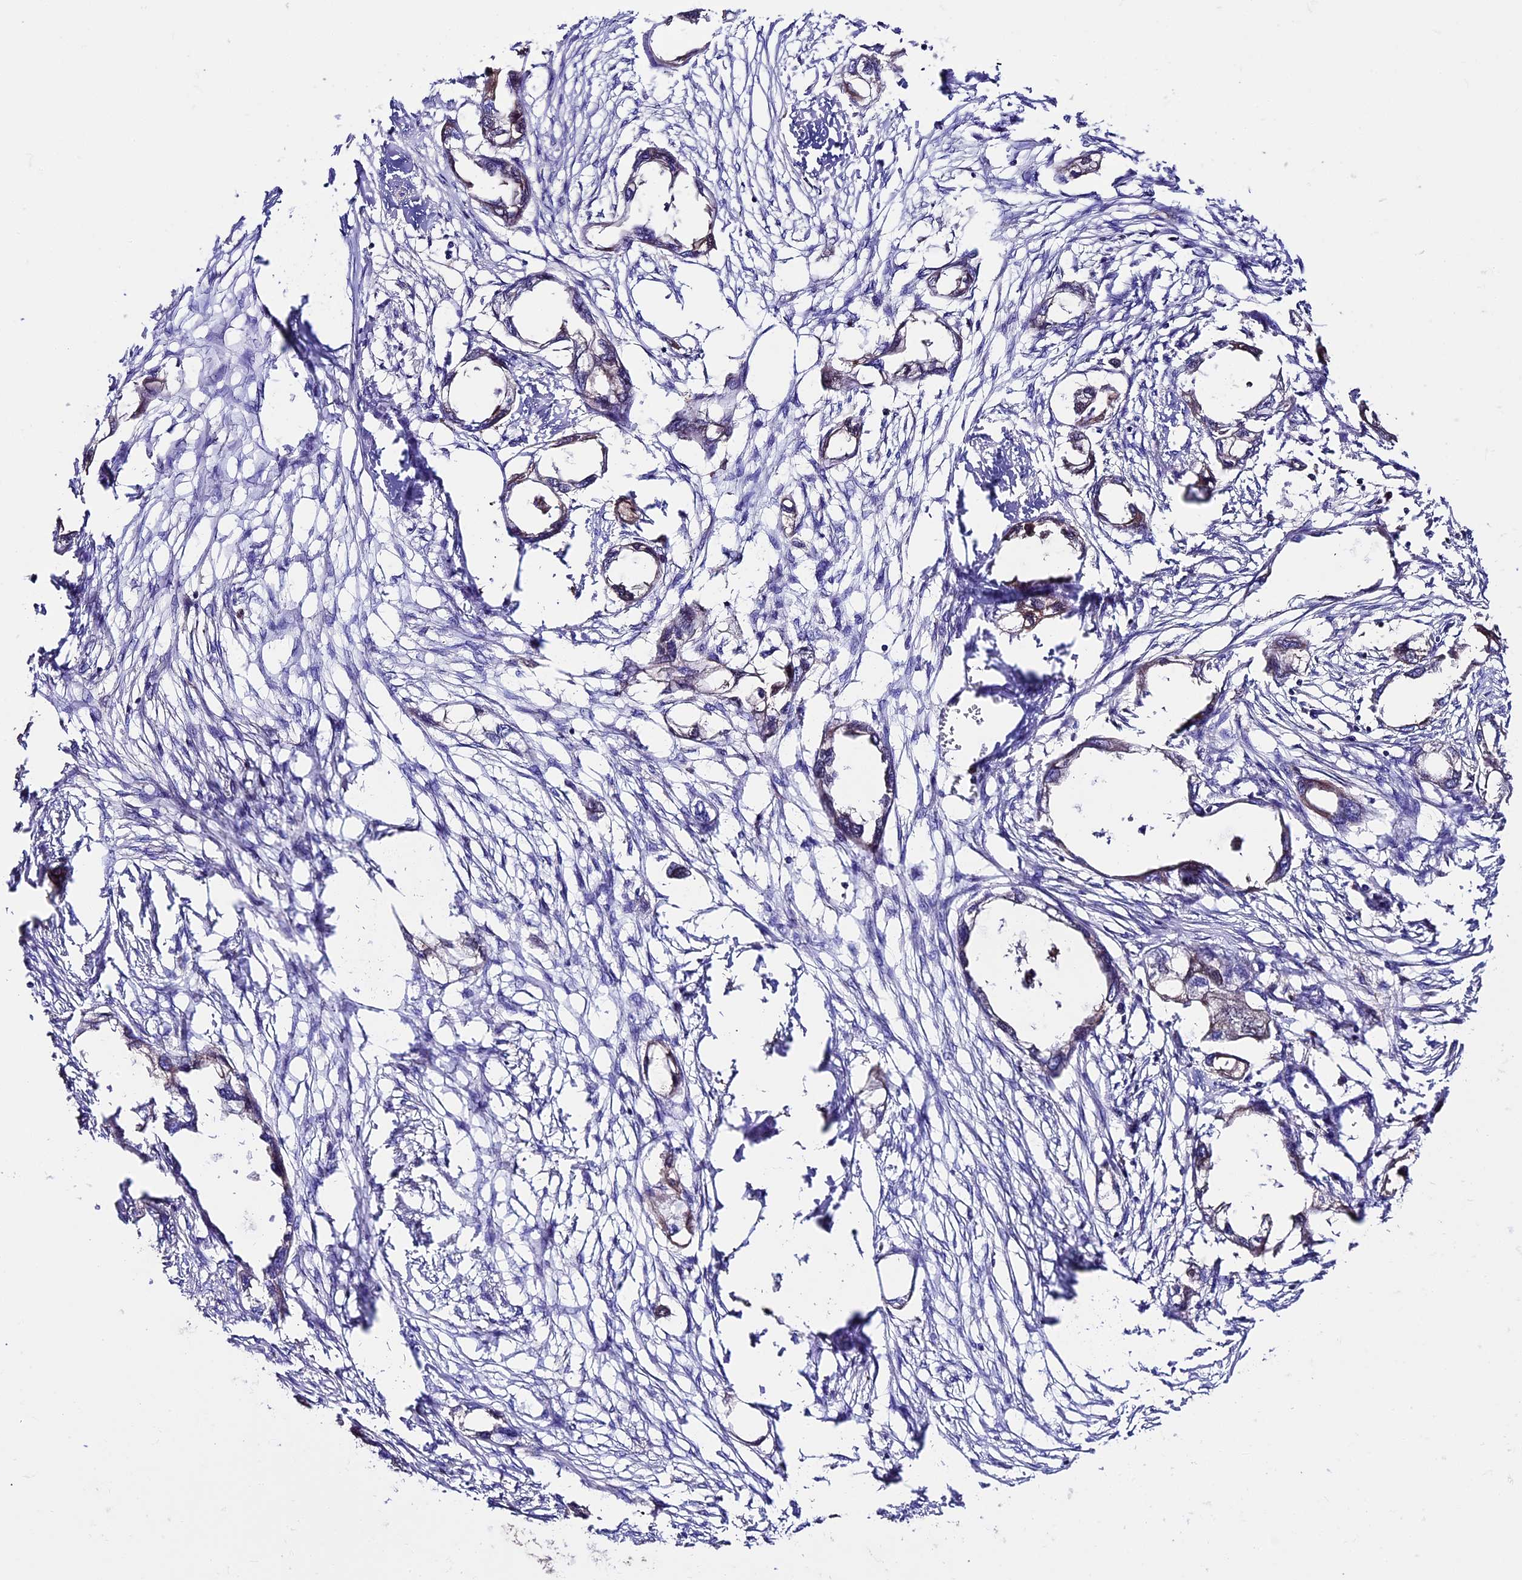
{"staining": {"intensity": "negative", "quantity": "none", "location": "none"}, "tissue": "endometrial cancer", "cell_type": "Tumor cells", "image_type": "cancer", "snomed": [{"axis": "morphology", "description": "Adenocarcinoma, NOS"}, {"axis": "morphology", "description": "Adenocarcinoma, metastatic, NOS"}, {"axis": "topography", "description": "Adipose tissue"}, {"axis": "topography", "description": "Endometrium"}], "caption": "This is an immunohistochemistry photomicrograph of endometrial cancer (adenocarcinoma). There is no staining in tumor cells.", "gene": "TCP11L2", "patient": {"sex": "female", "age": 67}}